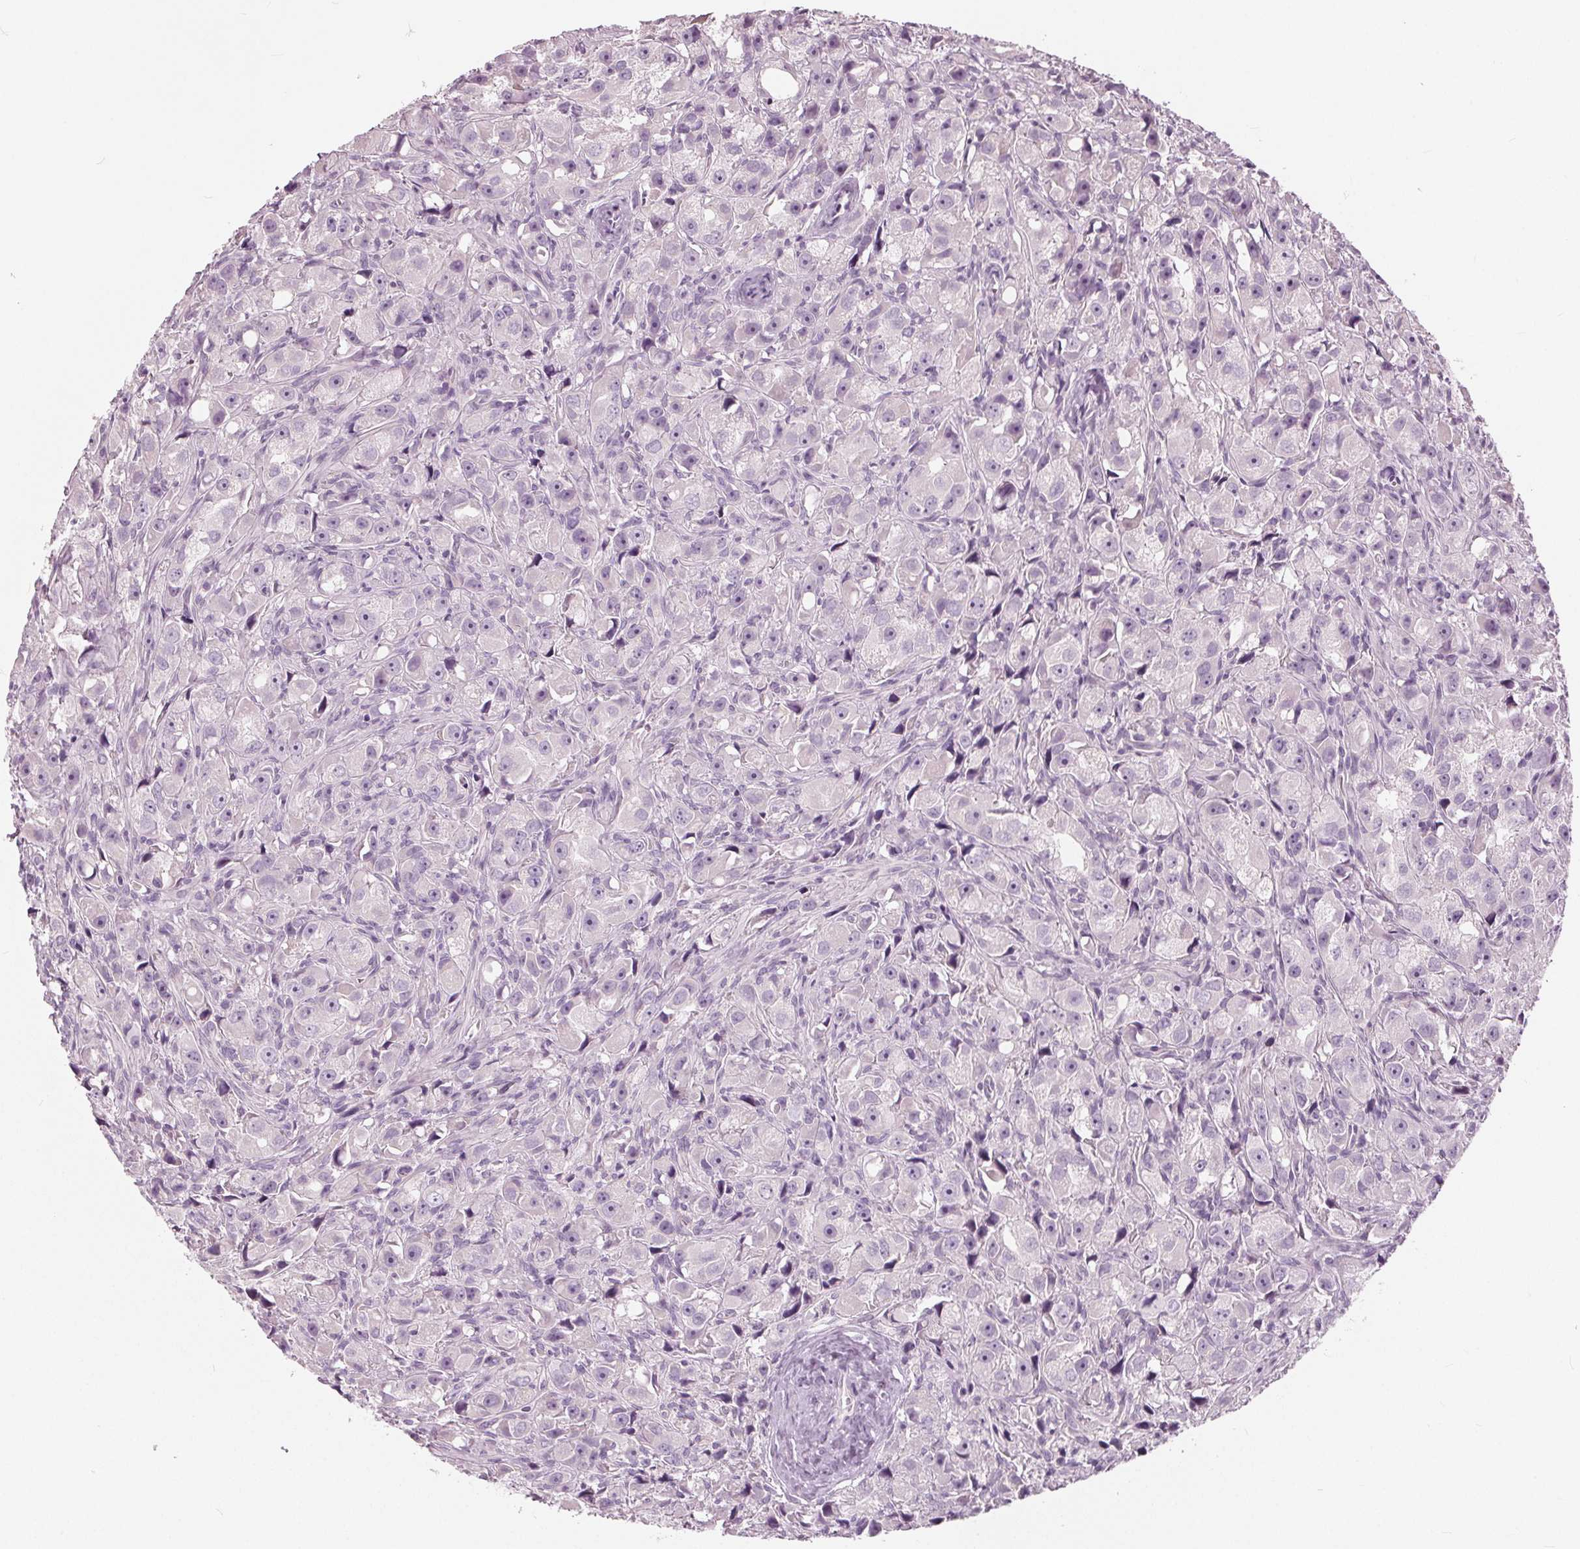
{"staining": {"intensity": "negative", "quantity": "none", "location": "none"}, "tissue": "prostate cancer", "cell_type": "Tumor cells", "image_type": "cancer", "snomed": [{"axis": "morphology", "description": "Adenocarcinoma, High grade"}, {"axis": "topography", "description": "Prostate"}], "caption": "Micrograph shows no protein staining in tumor cells of prostate high-grade adenocarcinoma tissue.", "gene": "LHFPL7", "patient": {"sex": "male", "age": 75}}